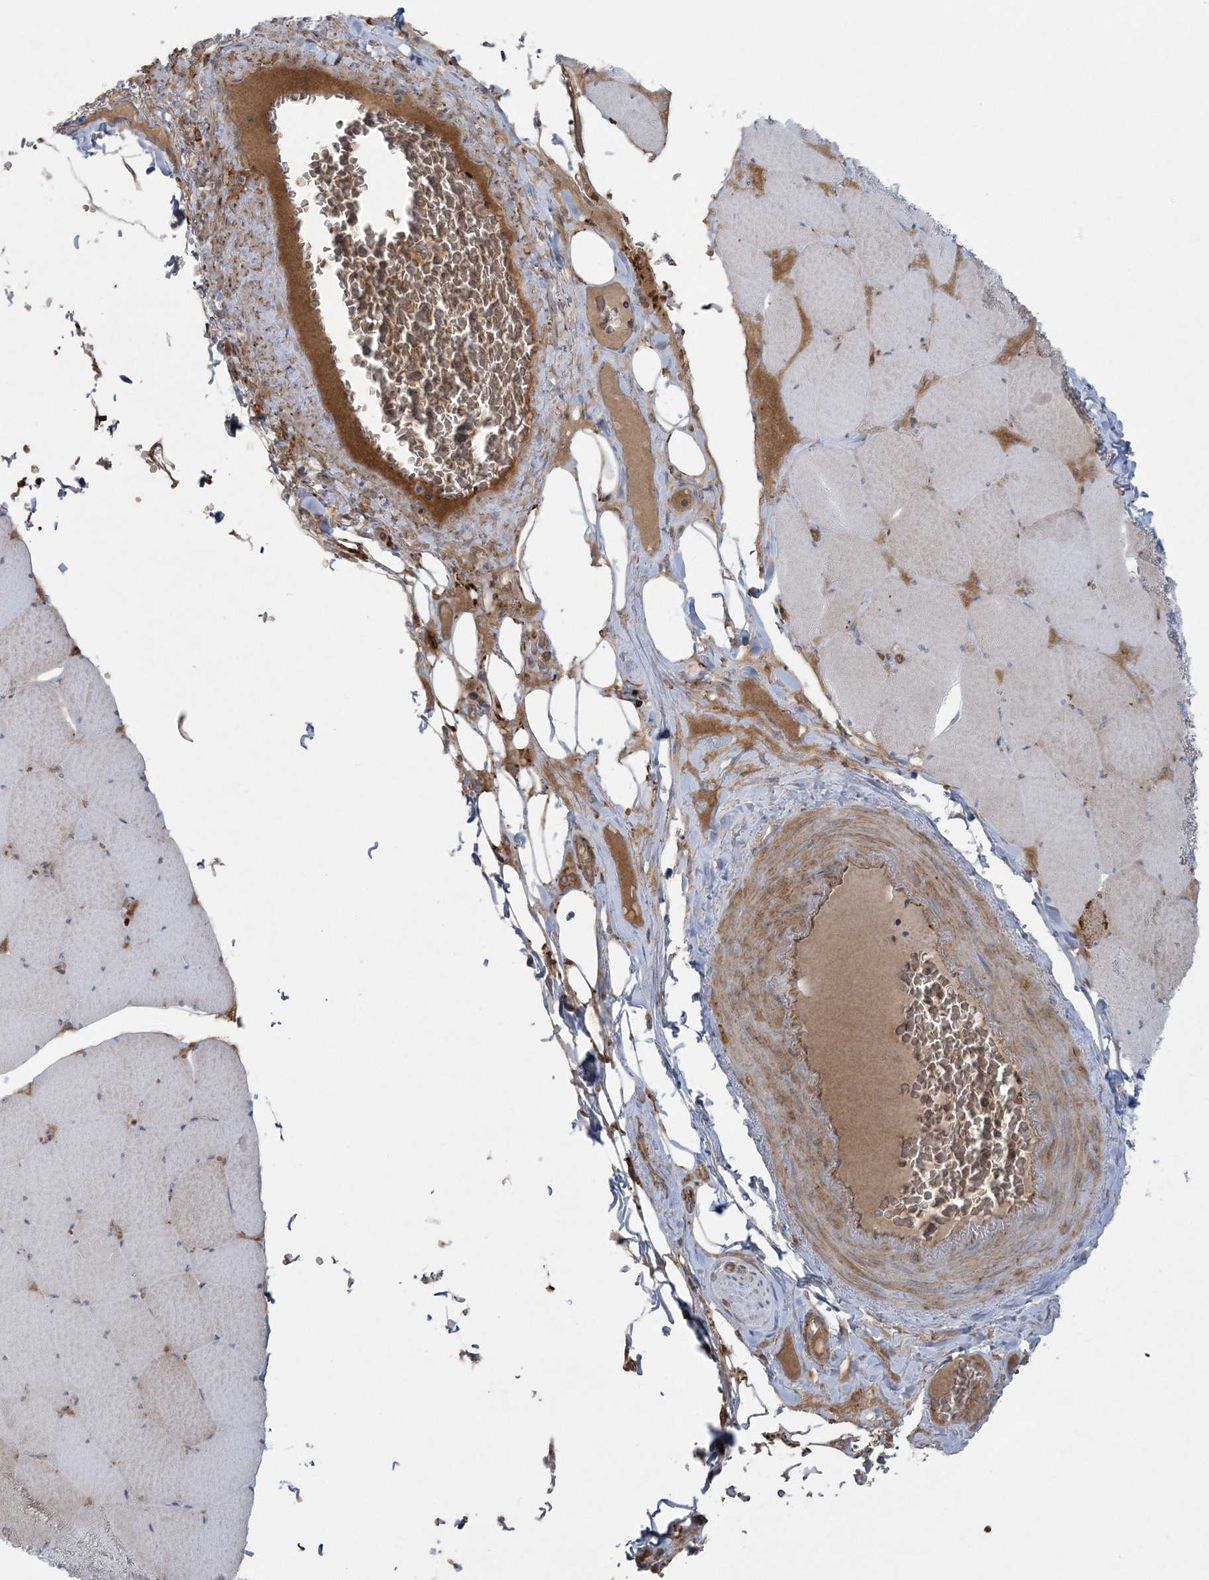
{"staining": {"intensity": "weak", "quantity": "<25%", "location": "cytoplasmic/membranous"}, "tissue": "skeletal muscle", "cell_type": "Myocytes", "image_type": "normal", "snomed": [{"axis": "morphology", "description": "Normal tissue, NOS"}, {"axis": "topography", "description": "Skeletal muscle"}, {"axis": "topography", "description": "Head-Neck"}], "caption": "Myocytes show no significant protein expression in benign skeletal muscle.", "gene": "PIK3R4", "patient": {"sex": "male", "age": 66}}